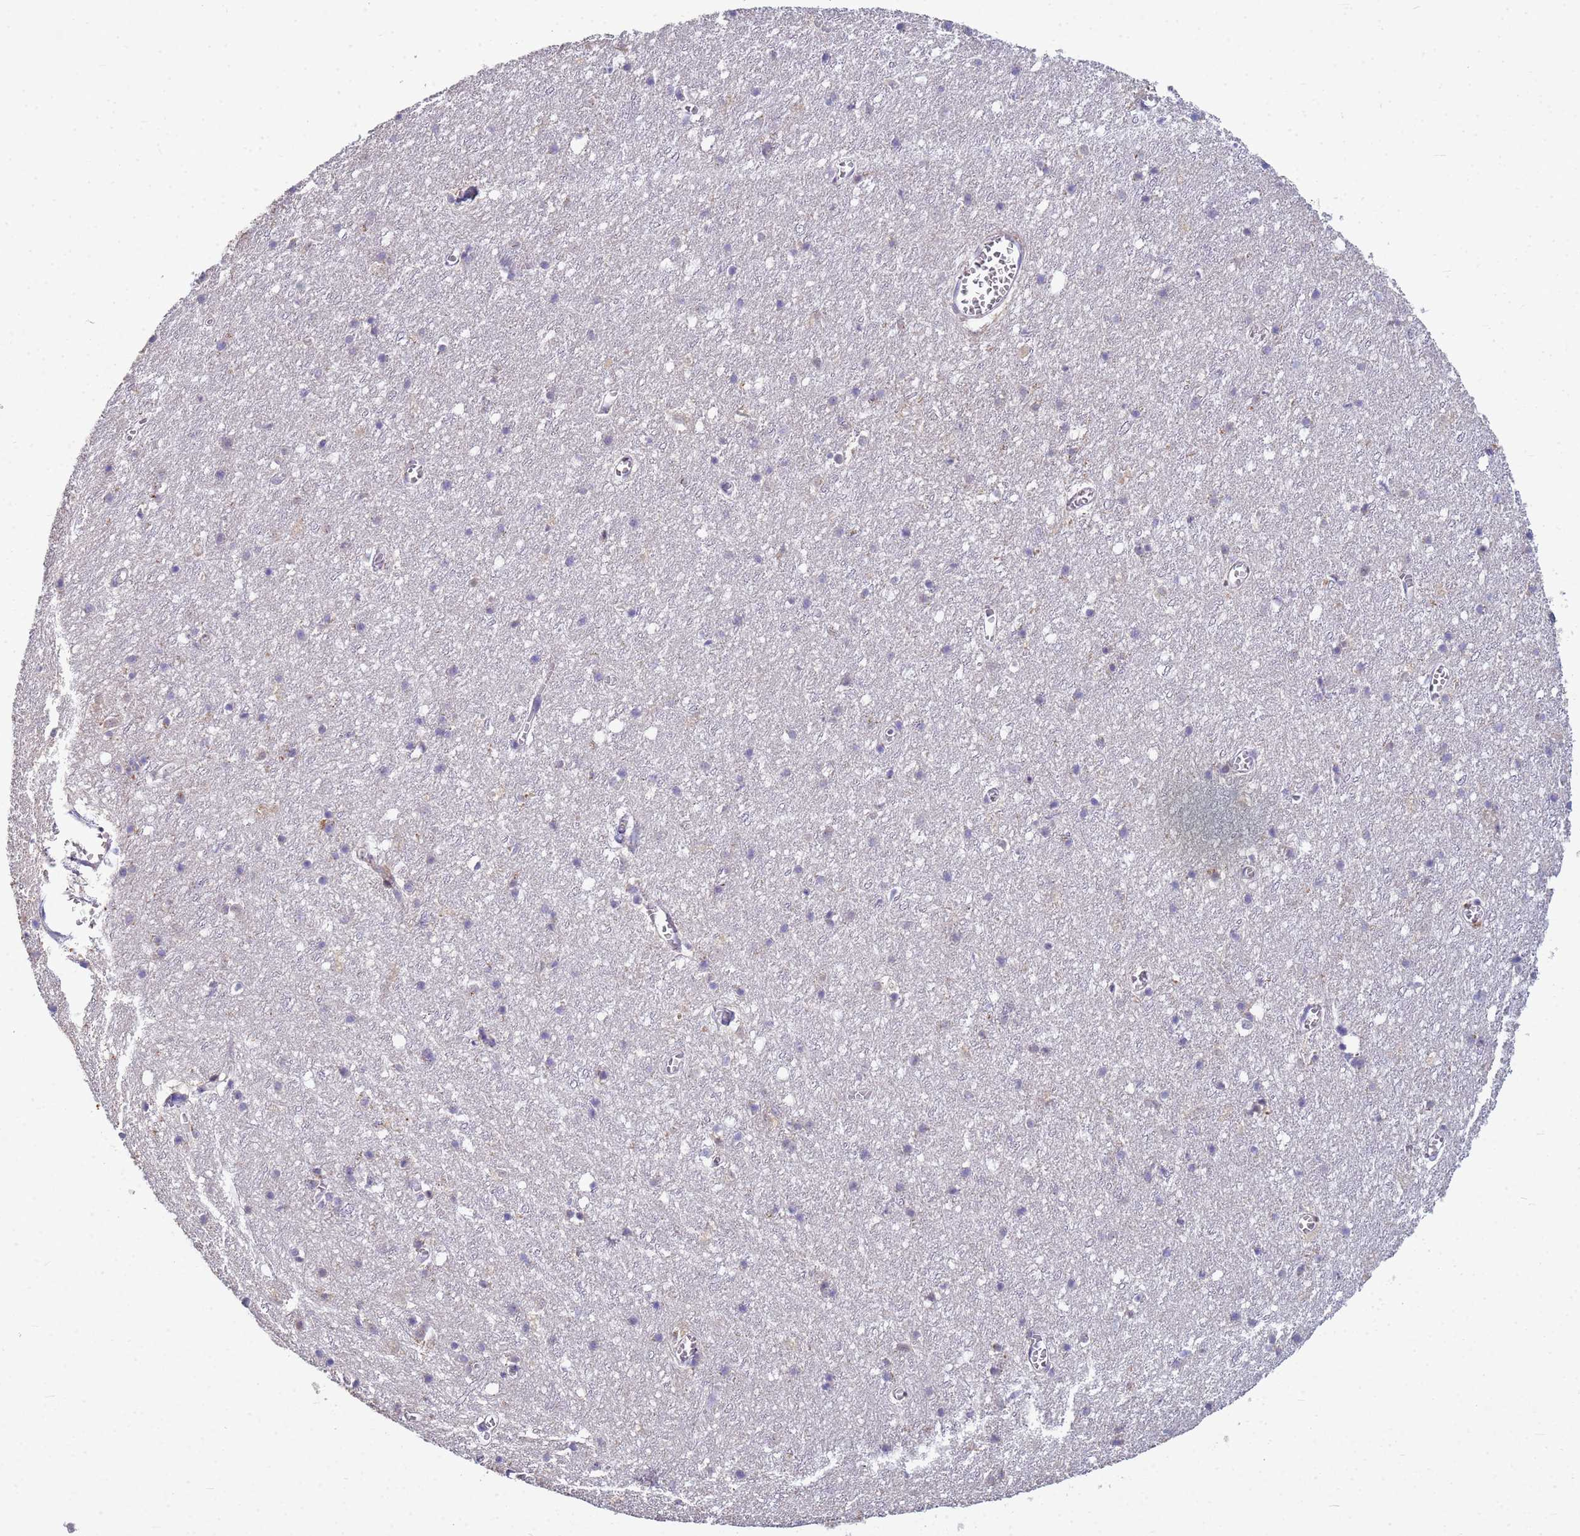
{"staining": {"intensity": "negative", "quantity": "none", "location": "none"}, "tissue": "cerebral cortex", "cell_type": "Endothelial cells", "image_type": "normal", "snomed": [{"axis": "morphology", "description": "Normal tissue, NOS"}, {"axis": "topography", "description": "Cerebral cortex"}], "caption": "Endothelial cells show no significant protein positivity in unremarkable cerebral cortex. The staining is performed using DAB brown chromogen with nuclei counter-stained in using hematoxylin.", "gene": "TNPO2", "patient": {"sex": "female", "age": 64}}